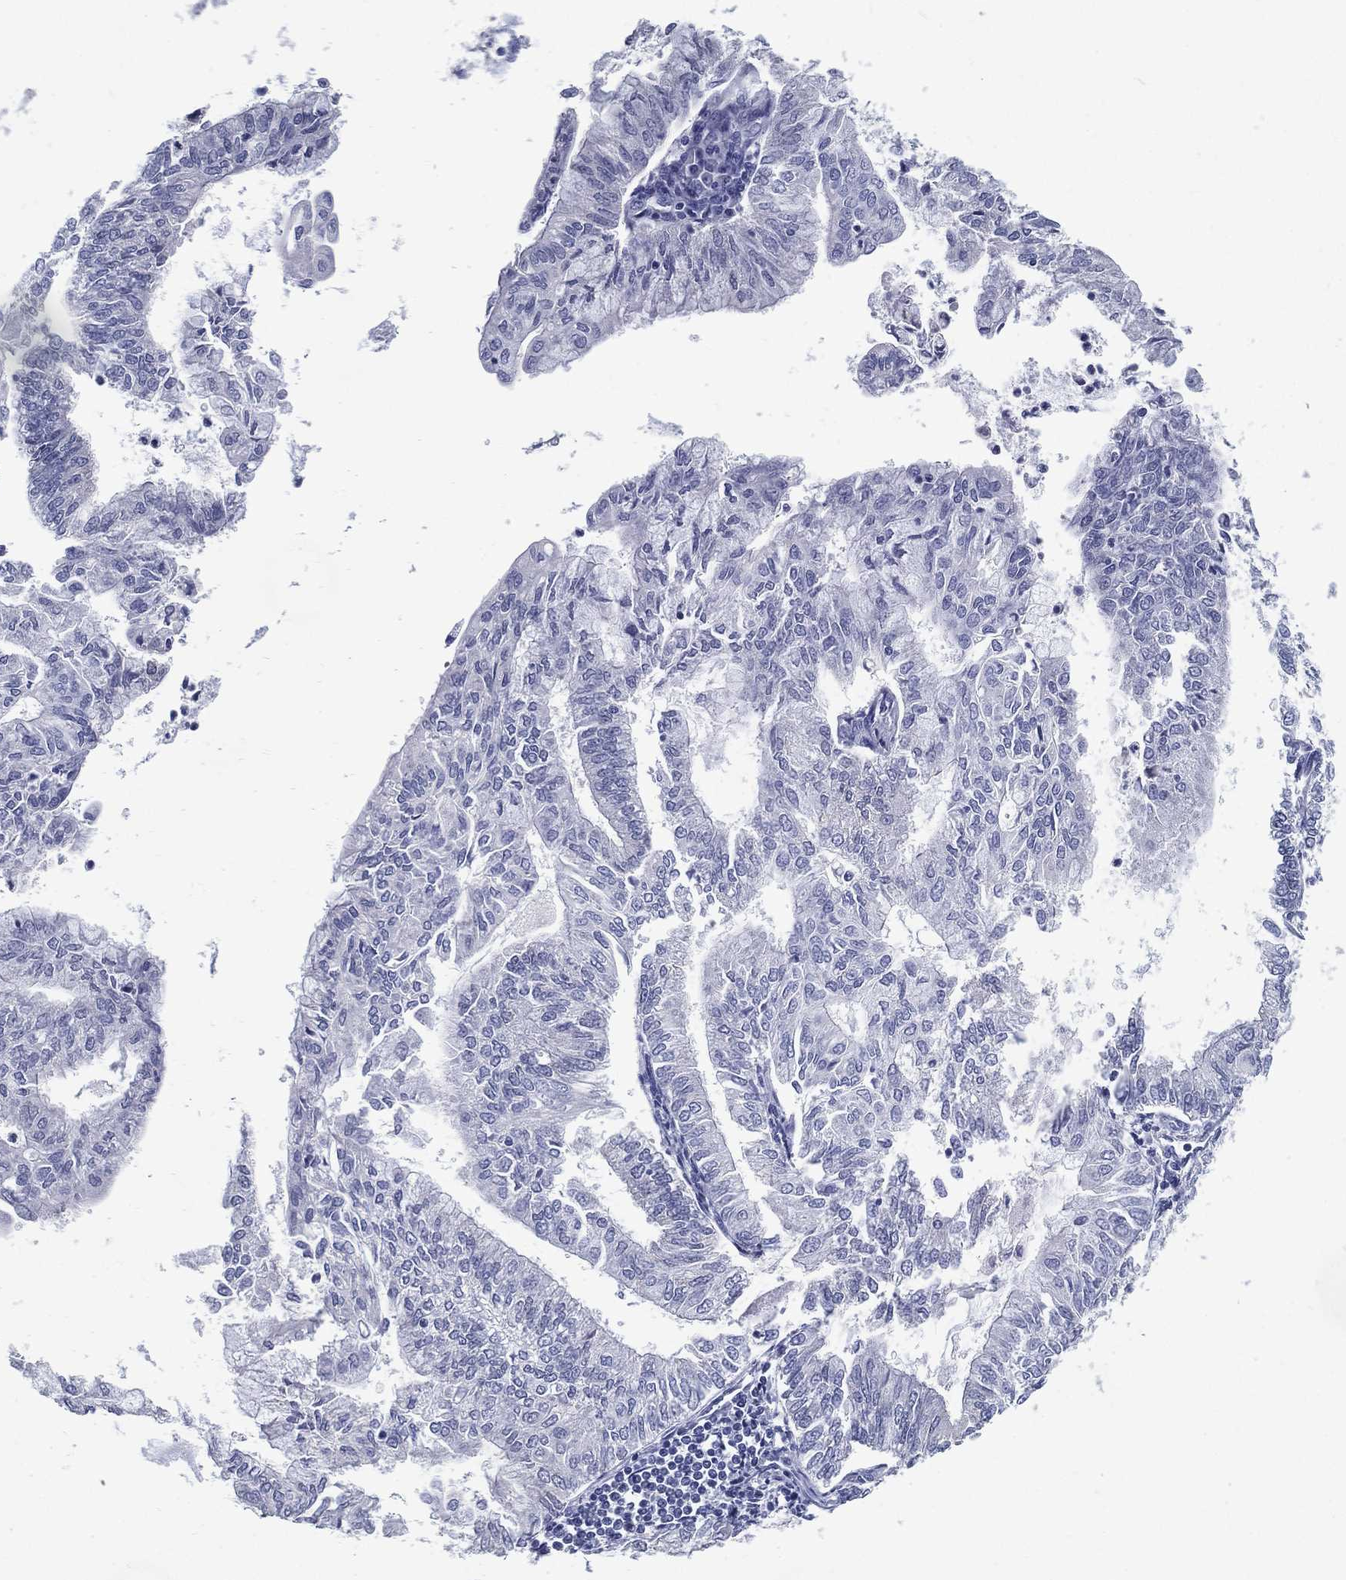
{"staining": {"intensity": "negative", "quantity": "none", "location": "none"}, "tissue": "endometrial cancer", "cell_type": "Tumor cells", "image_type": "cancer", "snomed": [{"axis": "morphology", "description": "Adenocarcinoma, NOS"}, {"axis": "topography", "description": "Endometrium"}], "caption": "Tumor cells are negative for brown protein staining in endometrial cancer (adenocarcinoma).", "gene": "C19orf18", "patient": {"sex": "female", "age": 59}}